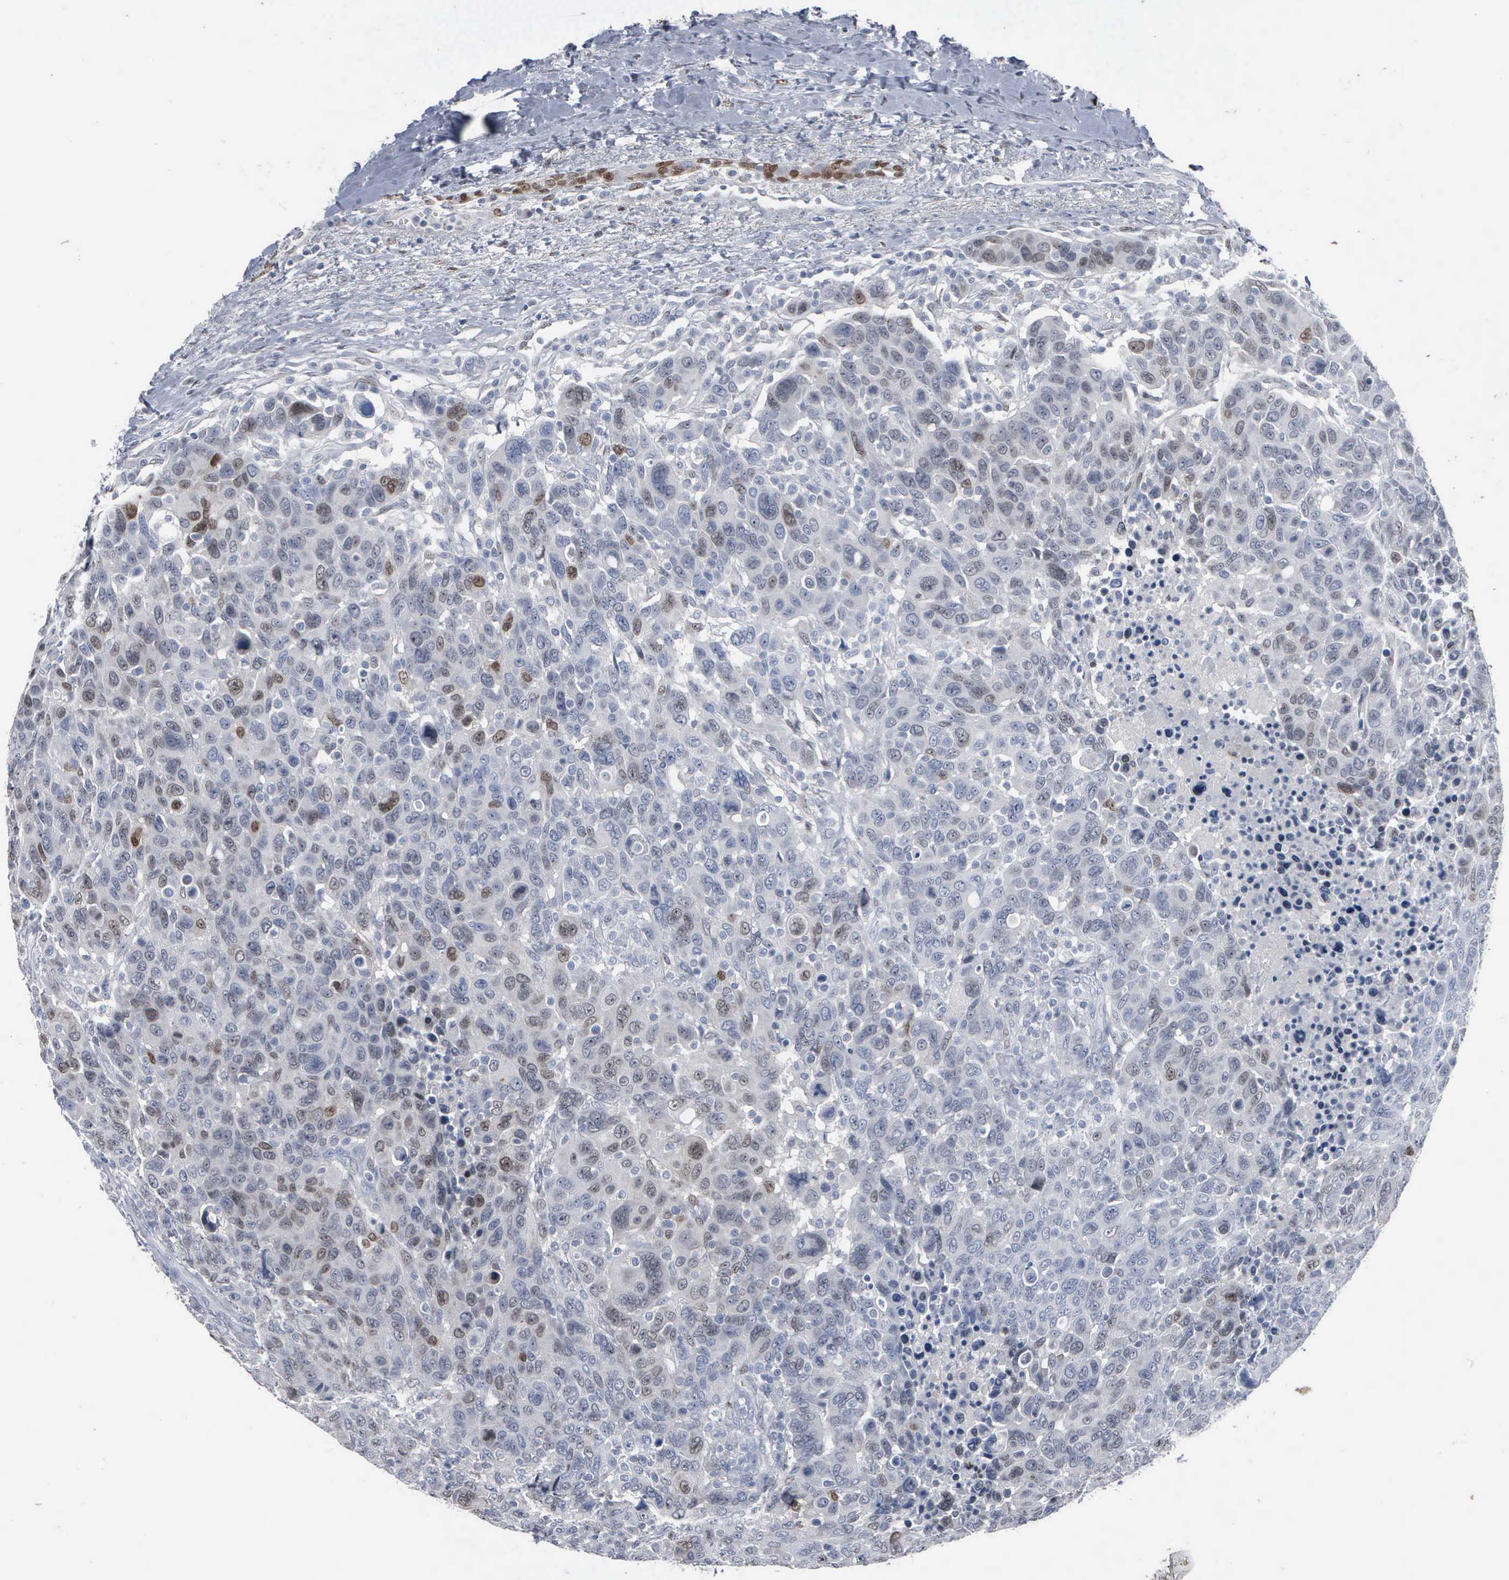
{"staining": {"intensity": "moderate", "quantity": "<25%", "location": "nuclear"}, "tissue": "breast cancer", "cell_type": "Tumor cells", "image_type": "cancer", "snomed": [{"axis": "morphology", "description": "Duct carcinoma"}, {"axis": "topography", "description": "Breast"}], "caption": "Protein expression analysis of breast intraductal carcinoma reveals moderate nuclear expression in approximately <25% of tumor cells.", "gene": "FGF2", "patient": {"sex": "female", "age": 37}}